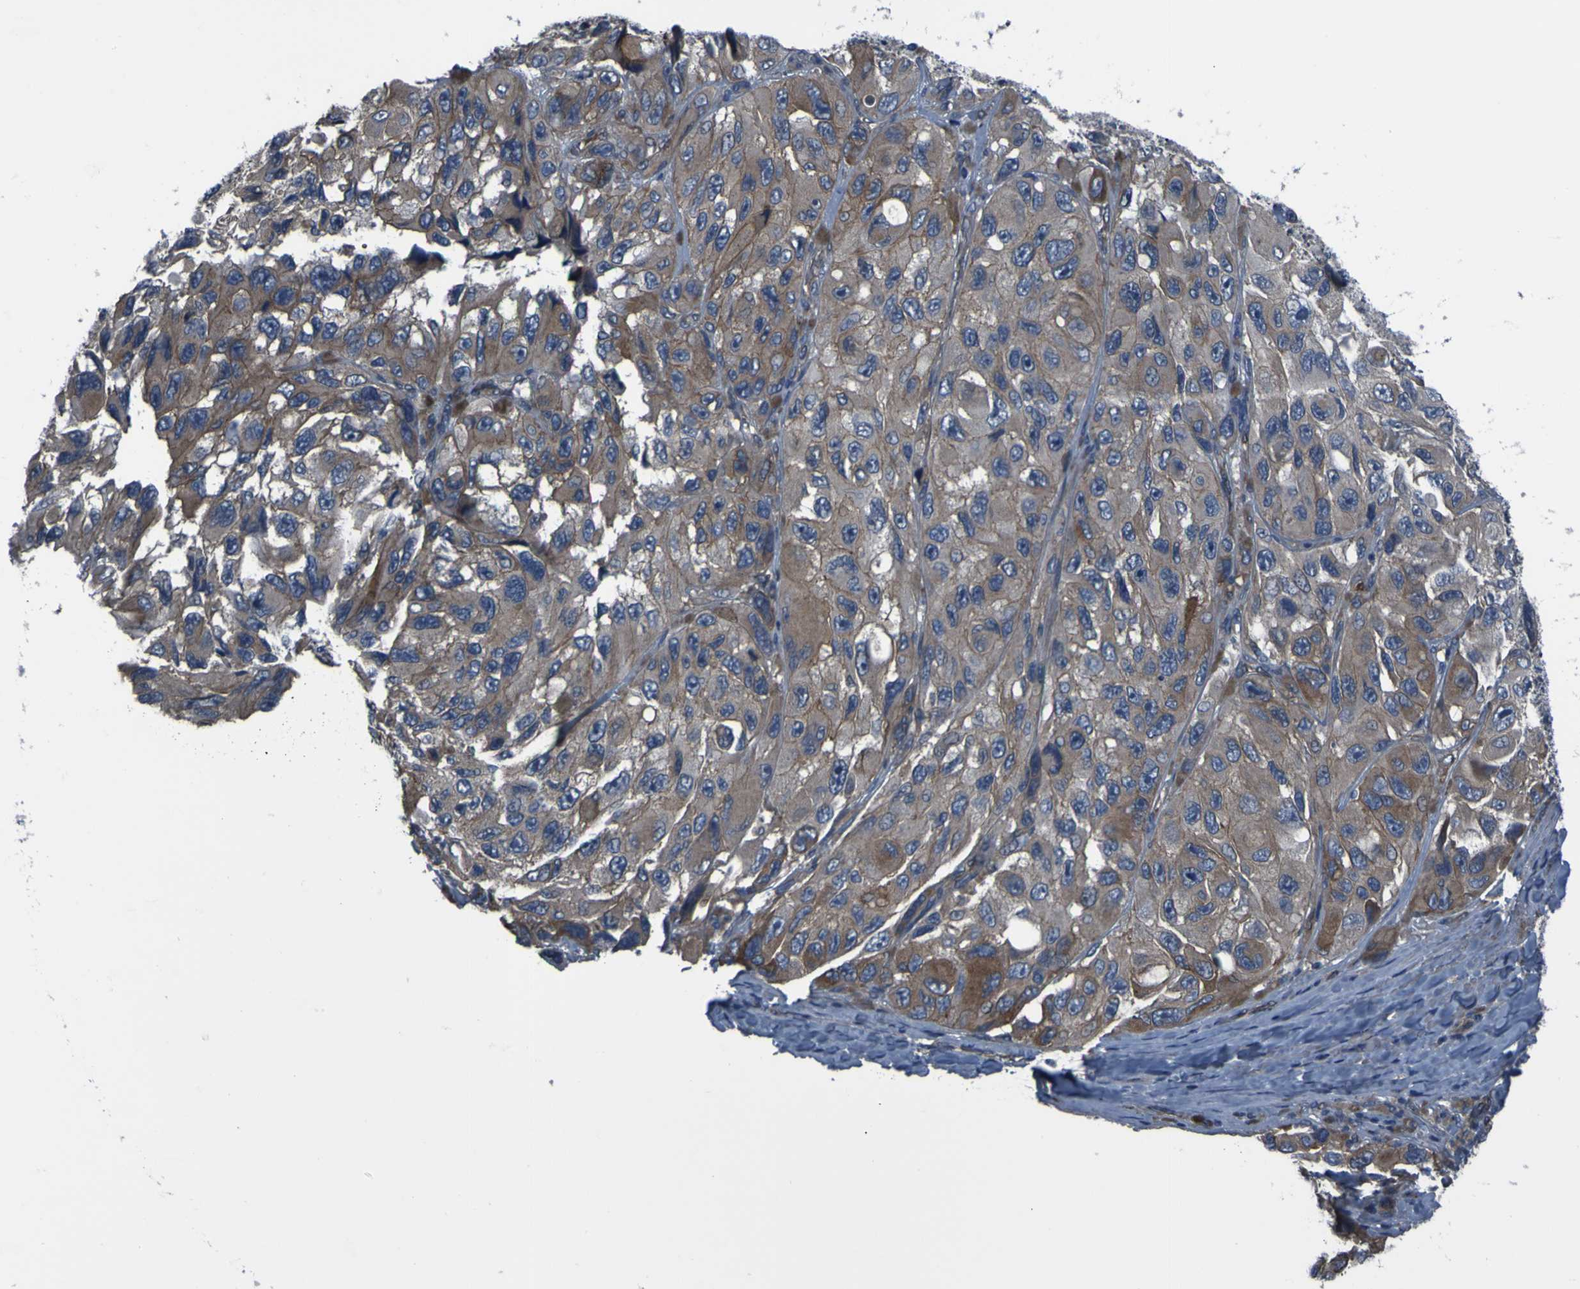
{"staining": {"intensity": "moderate", "quantity": ">75%", "location": "cytoplasmic/membranous"}, "tissue": "melanoma", "cell_type": "Tumor cells", "image_type": "cancer", "snomed": [{"axis": "morphology", "description": "Malignant melanoma, NOS"}, {"axis": "topography", "description": "Skin"}], "caption": "Malignant melanoma tissue exhibits moderate cytoplasmic/membranous positivity in approximately >75% of tumor cells, visualized by immunohistochemistry.", "gene": "GRAMD1A", "patient": {"sex": "female", "age": 73}}